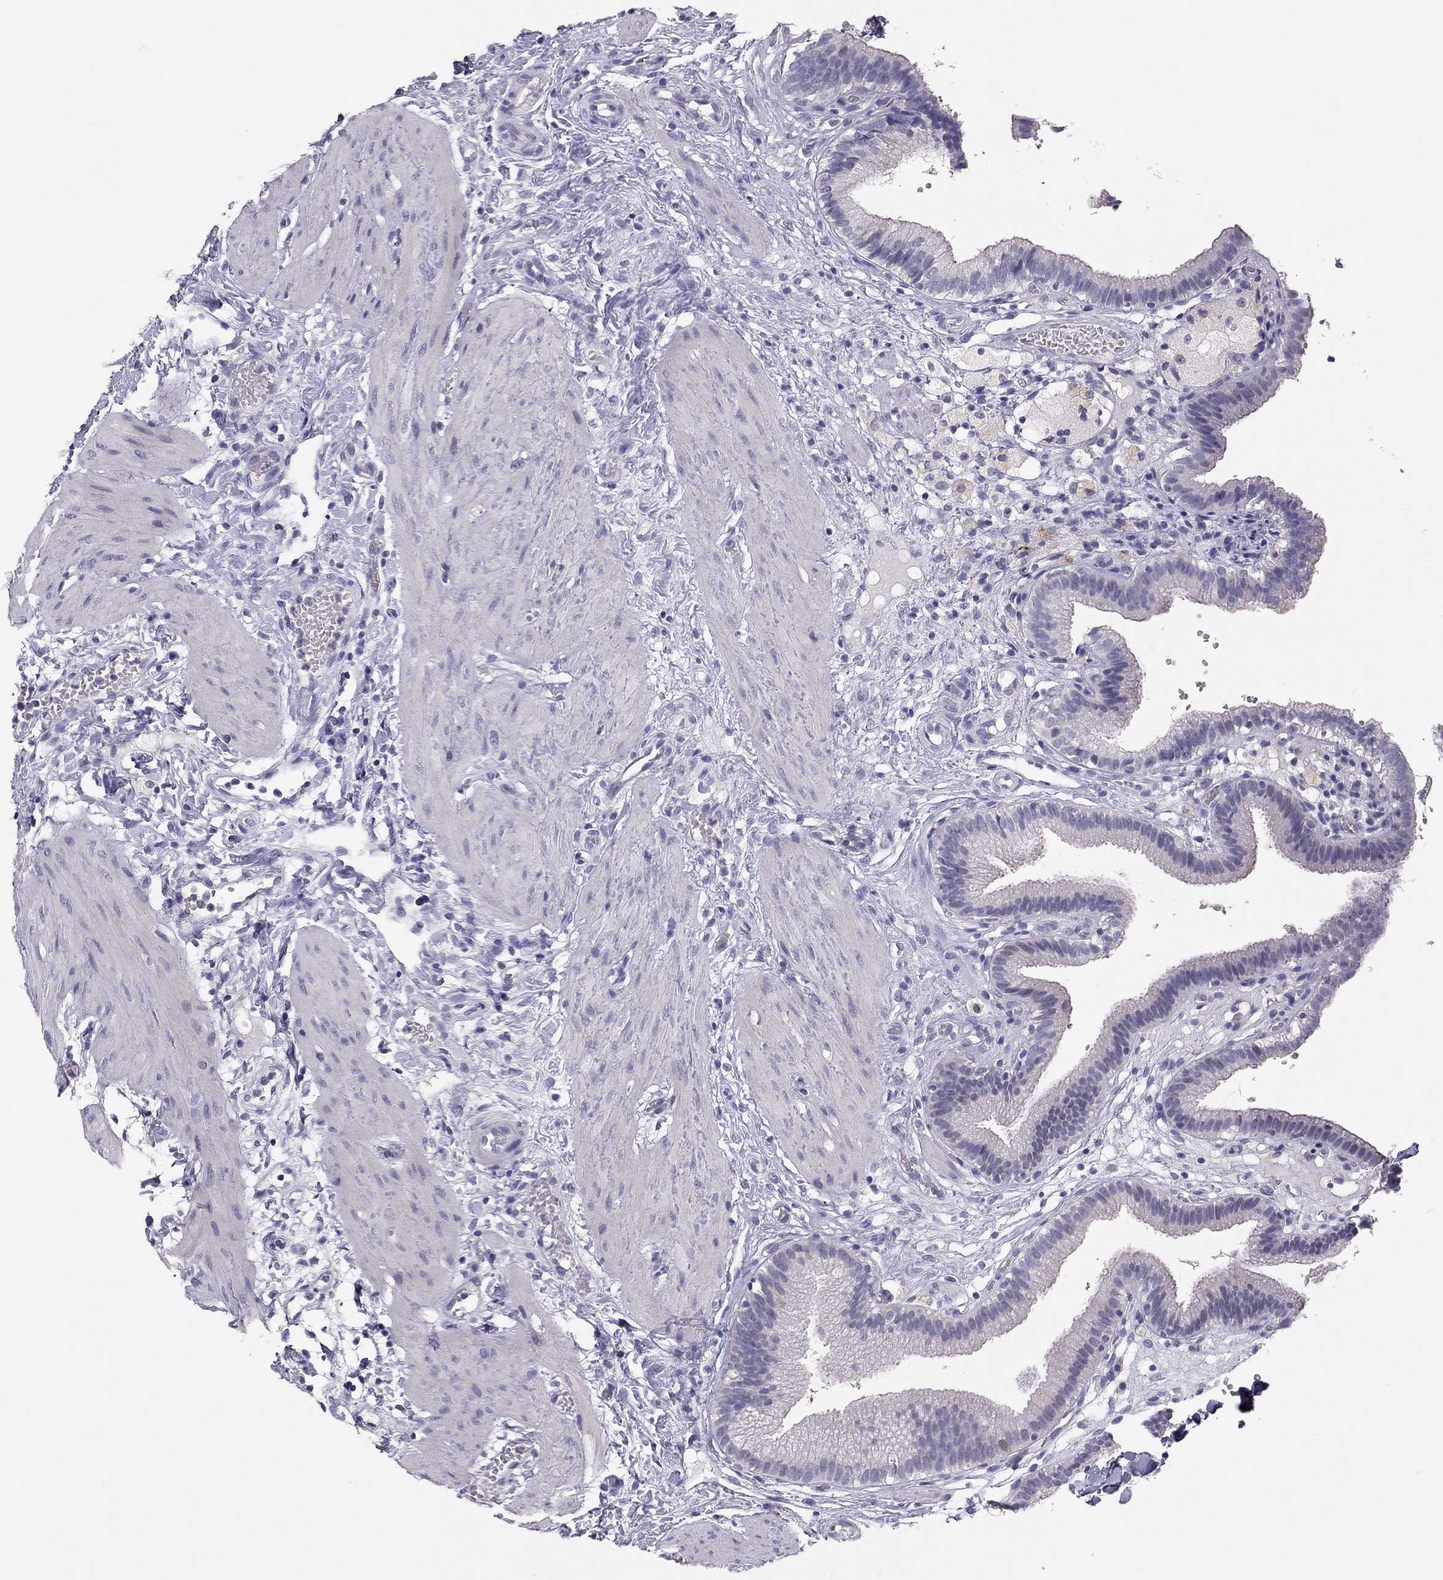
{"staining": {"intensity": "negative", "quantity": "none", "location": "none"}, "tissue": "gallbladder", "cell_type": "Glandular cells", "image_type": "normal", "snomed": [{"axis": "morphology", "description": "Normal tissue, NOS"}, {"axis": "topography", "description": "Gallbladder"}], "caption": "IHC of normal gallbladder demonstrates no staining in glandular cells.", "gene": "ADORA2A", "patient": {"sex": "female", "age": 24}}